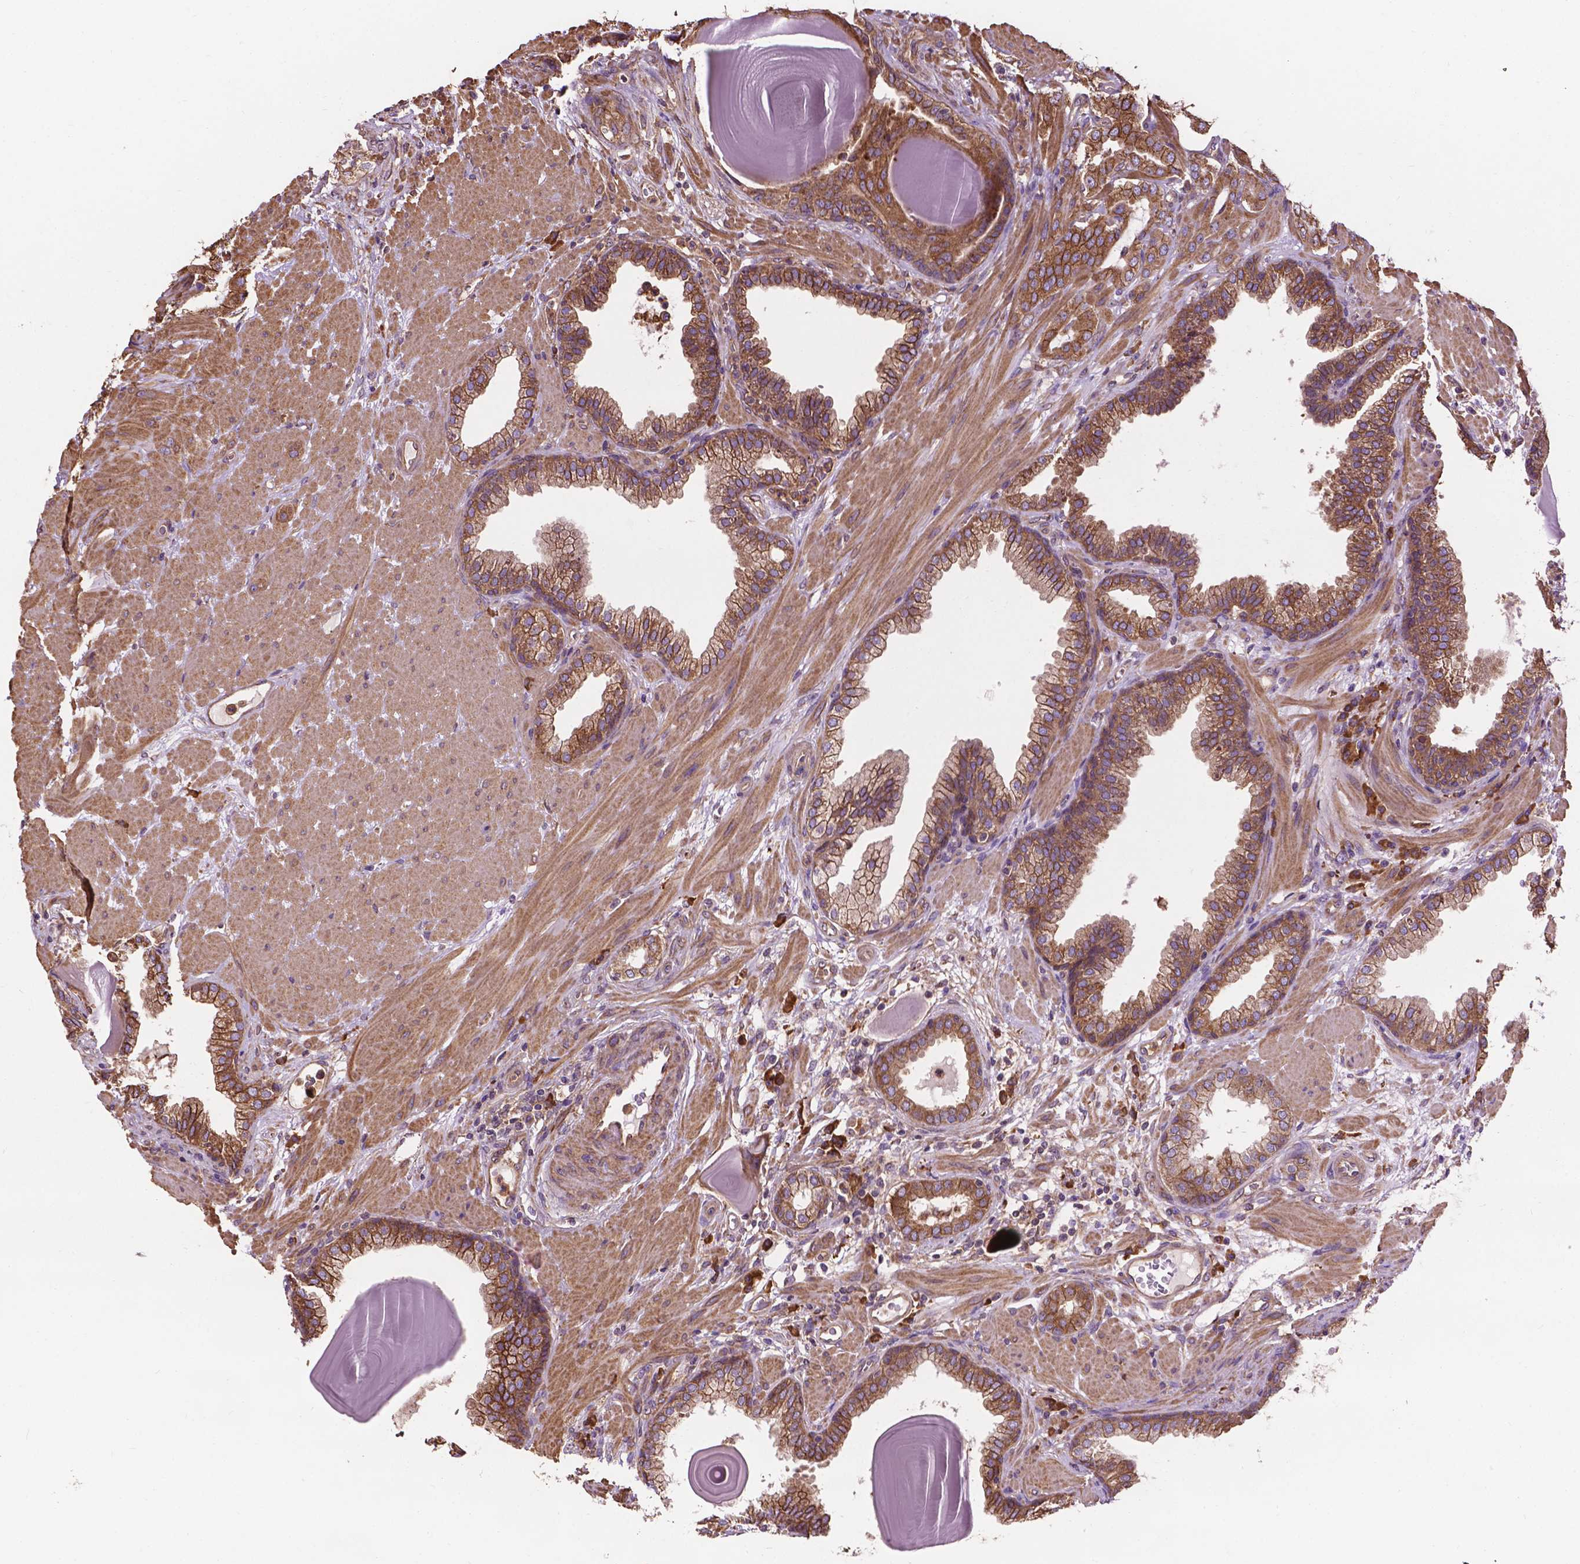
{"staining": {"intensity": "moderate", "quantity": ">75%", "location": "cytoplasmic/membranous"}, "tissue": "prostate cancer", "cell_type": "Tumor cells", "image_type": "cancer", "snomed": [{"axis": "morphology", "description": "Adenocarcinoma, Low grade"}, {"axis": "topography", "description": "Prostate"}], "caption": "IHC (DAB (3,3'-diaminobenzidine)) staining of prostate low-grade adenocarcinoma demonstrates moderate cytoplasmic/membranous protein staining in about >75% of tumor cells.", "gene": "CCDC71L", "patient": {"sex": "male", "age": 57}}